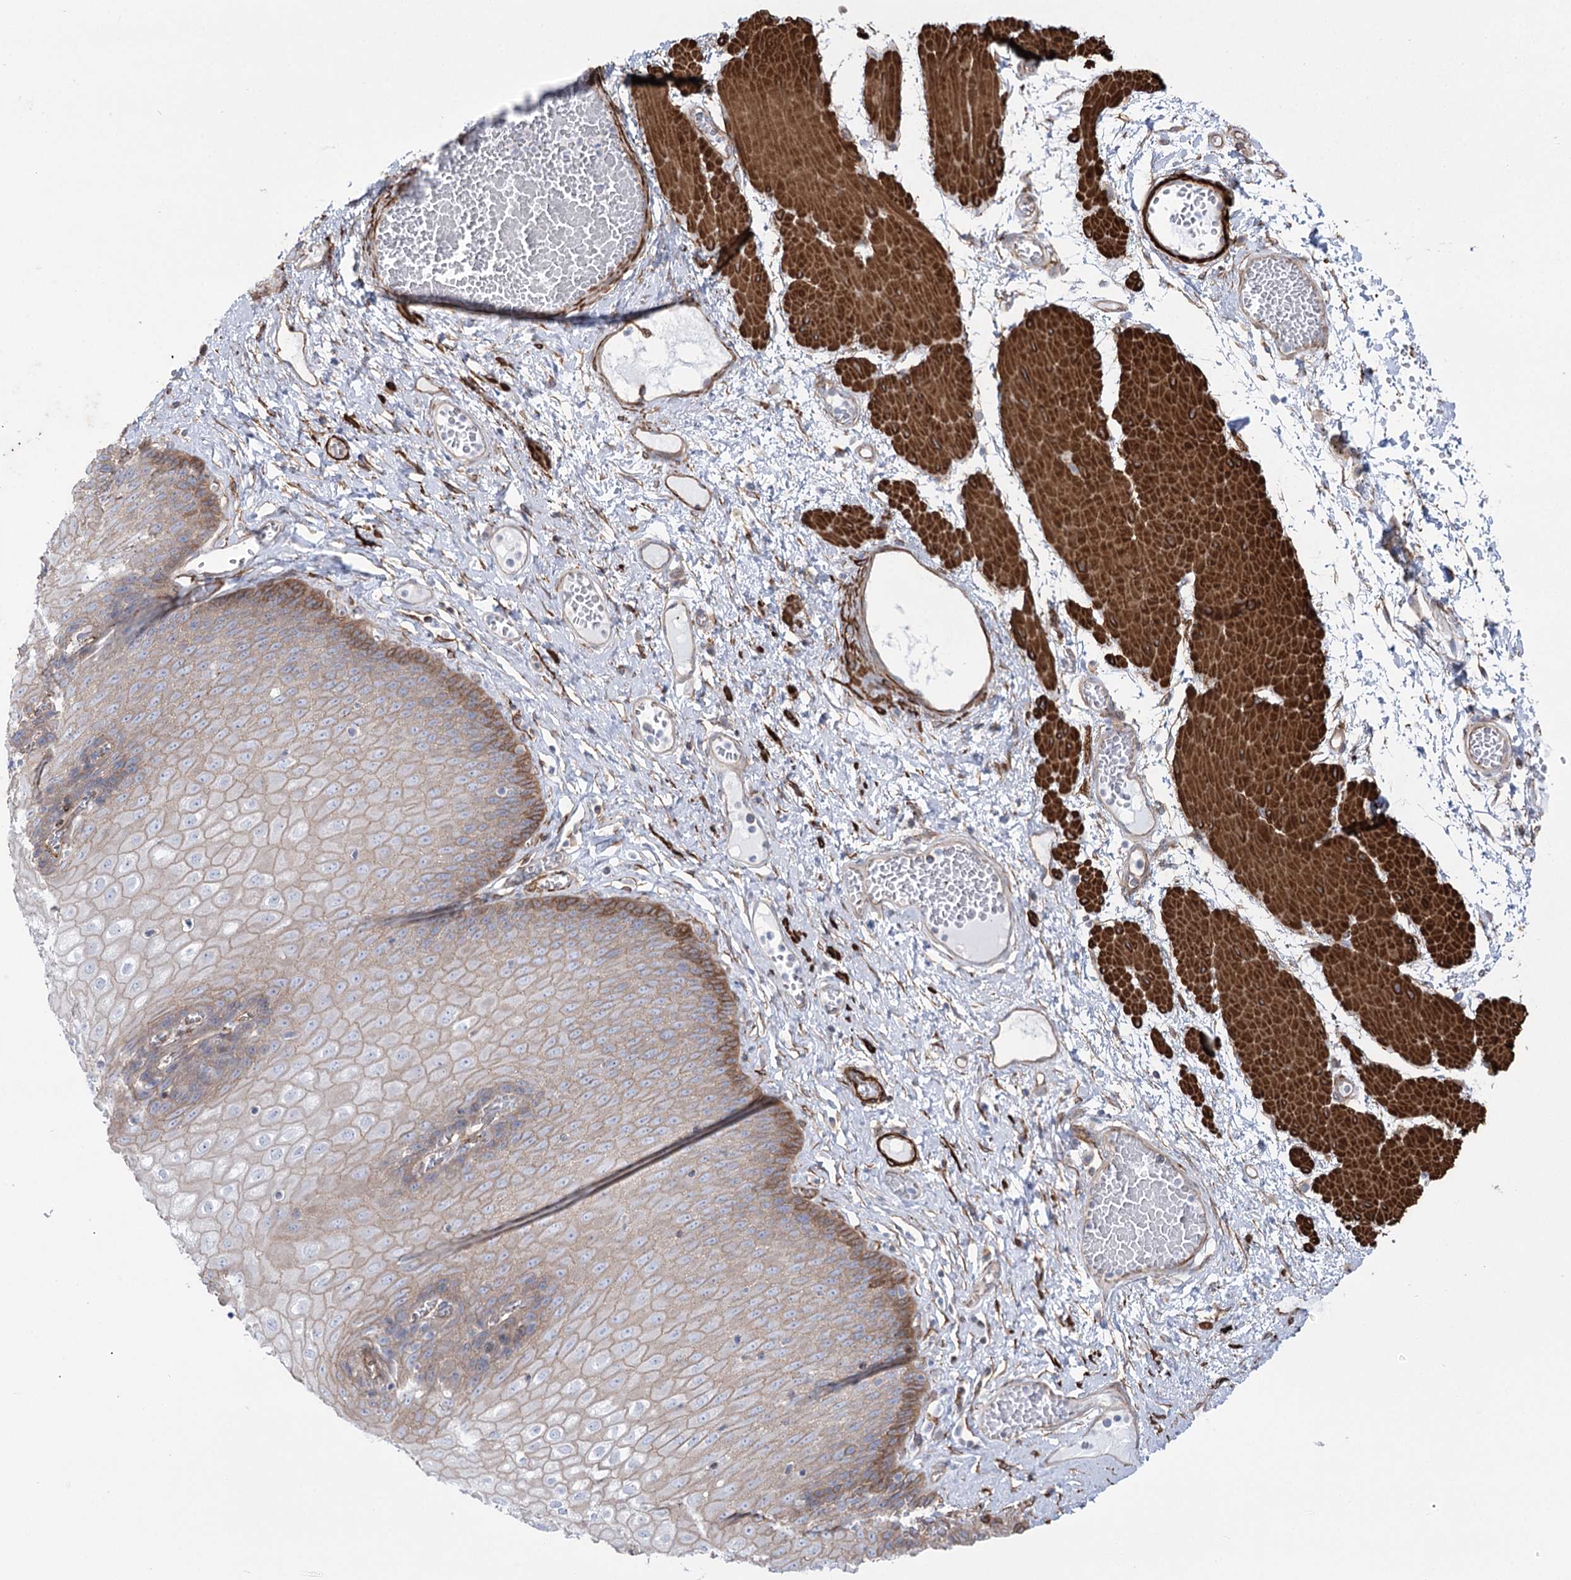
{"staining": {"intensity": "moderate", "quantity": "25%-75%", "location": "cytoplasmic/membranous"}, "tissue": "esophagus", "cell_type": "Squamous epithelial cells", "image_type": "normal", "snomed": [{"axis": "morphology", "description": "Normal tissue, NOS"}, {"axis": "topography", "description": "Esophagus"}], "caption": "Immunohistochemical staining of unremarkable human esophagus demonstrates medium levels of moderate cytoplasmic/membranous staining in approximately 25%-75% of squamous epithelial cells.", "gene": "PLEKHA5", "patient": {"sex": "male", "age": 60}}